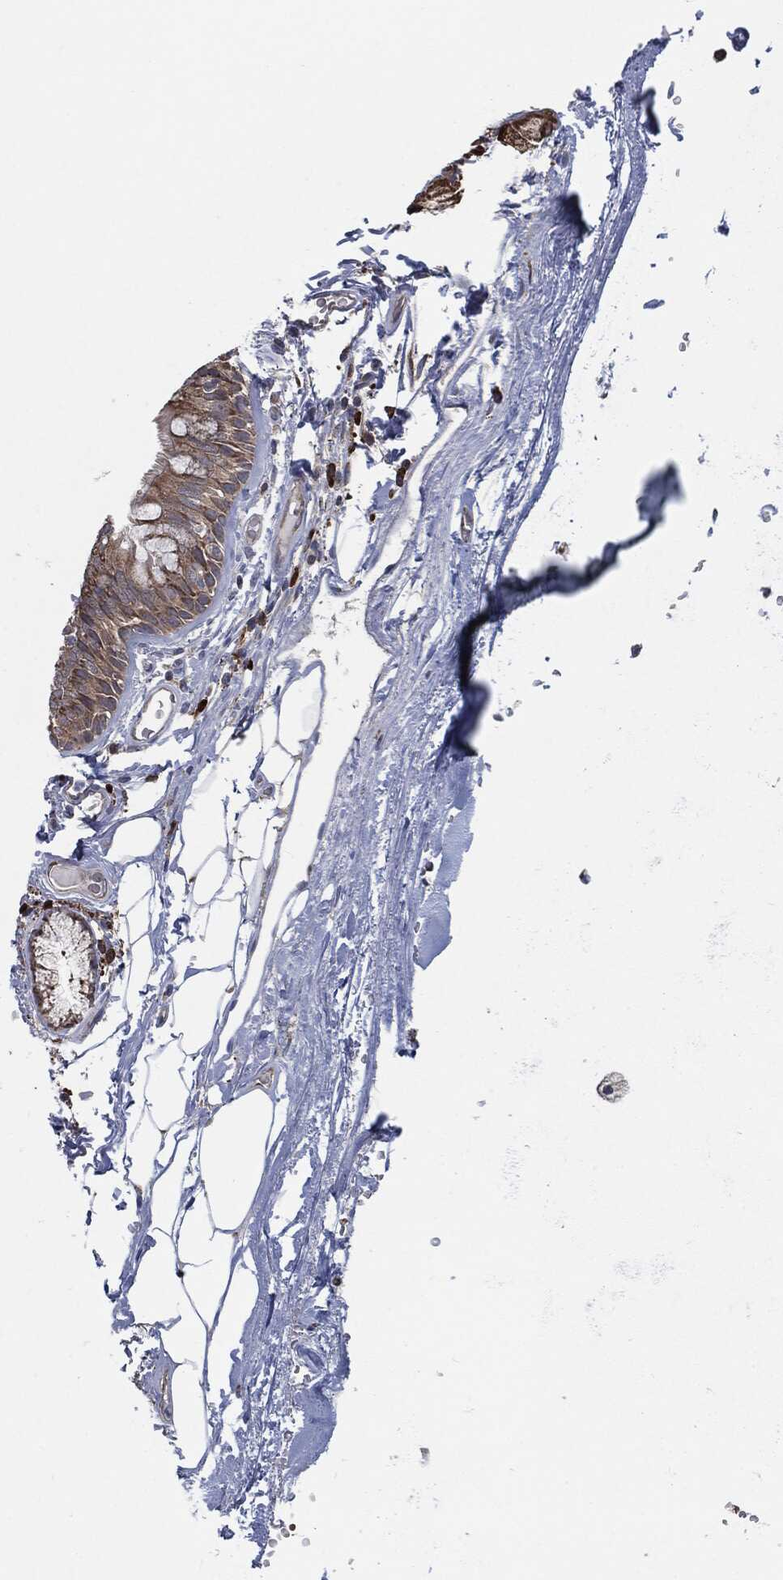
{"staining": {"intensity": "weak", "quantity": ">75%", "location": "cytoplasmic/membranous"}, "tissue": "bronchus", "cell_type": "Respiratory epithelial cells", "image_type": "normal", "snomed": [{"axis": "morphology", "description": "Normal tissue, NOS"}, {"axis": "topography", "description": "Bronchus"}], "caption": "An immunohistochemistry histopathology image of benign tissue is shown. Protein staining in brown shows weak cytoplasmic/membranous positivity in bronchus within respiratory epithelial cells.", "gene": "PRDX4", "patient": {"sex": "male", "age": 82}}